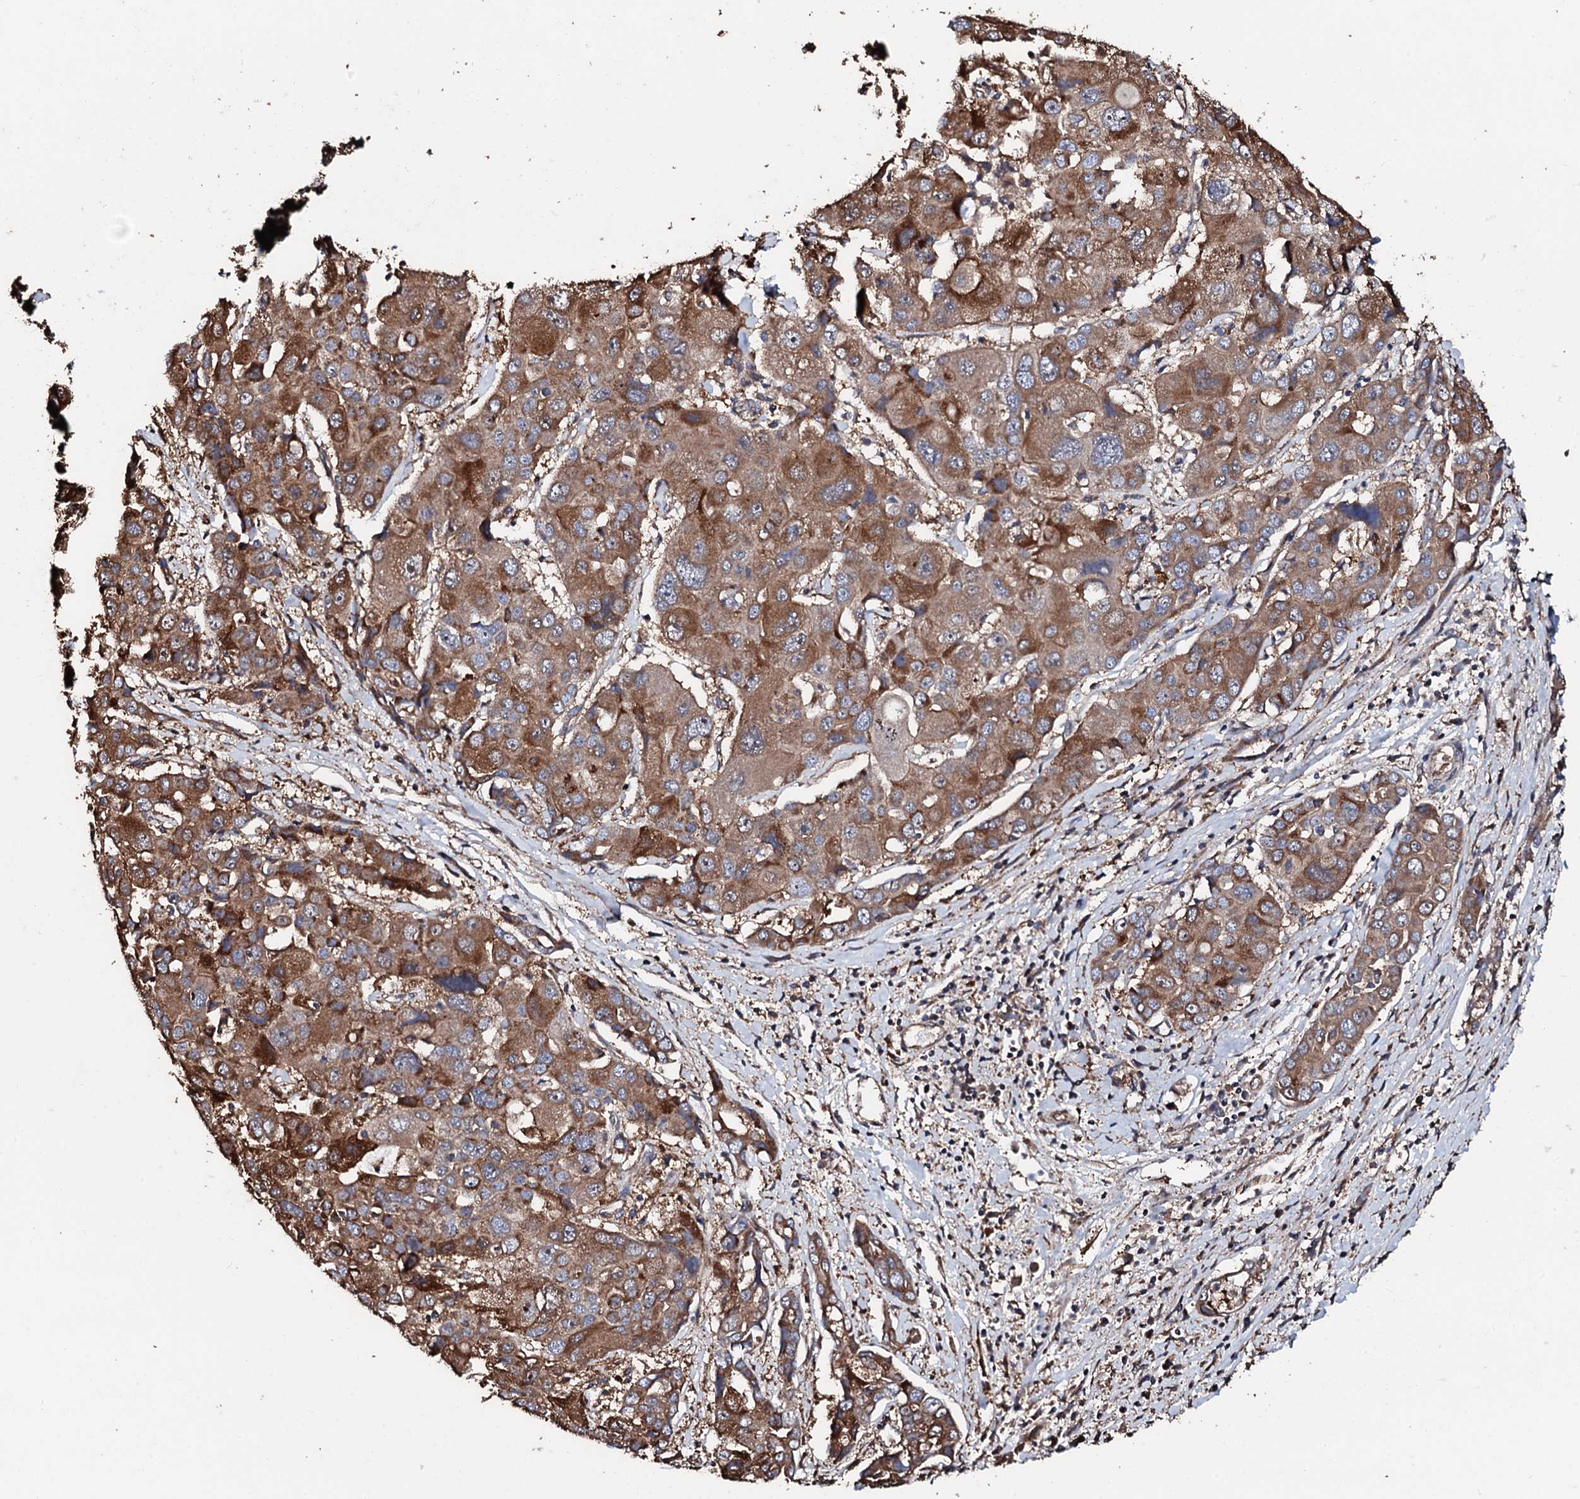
{"staining": {"intensity": "moderate", "quantity": ">75%", "location": "cytoplasmic/membranous"}, "tissue": "liver cancer", "cell_type": "Tumor cells", "image_type": "cancer", "snomed": [{"axis": "morphology", "description": "Cholangiocarcinoma"}, {"axis": "topography", "description": "Liver"}], "caption": "IHC of cholangiocarcinoma (liver) reveals medium levels of moderate cytoplasmic/membranous staining in approximately >75% of tumor cells.", "gene": "CKAP5", "patient": {"sex": "male", "age": 67}}